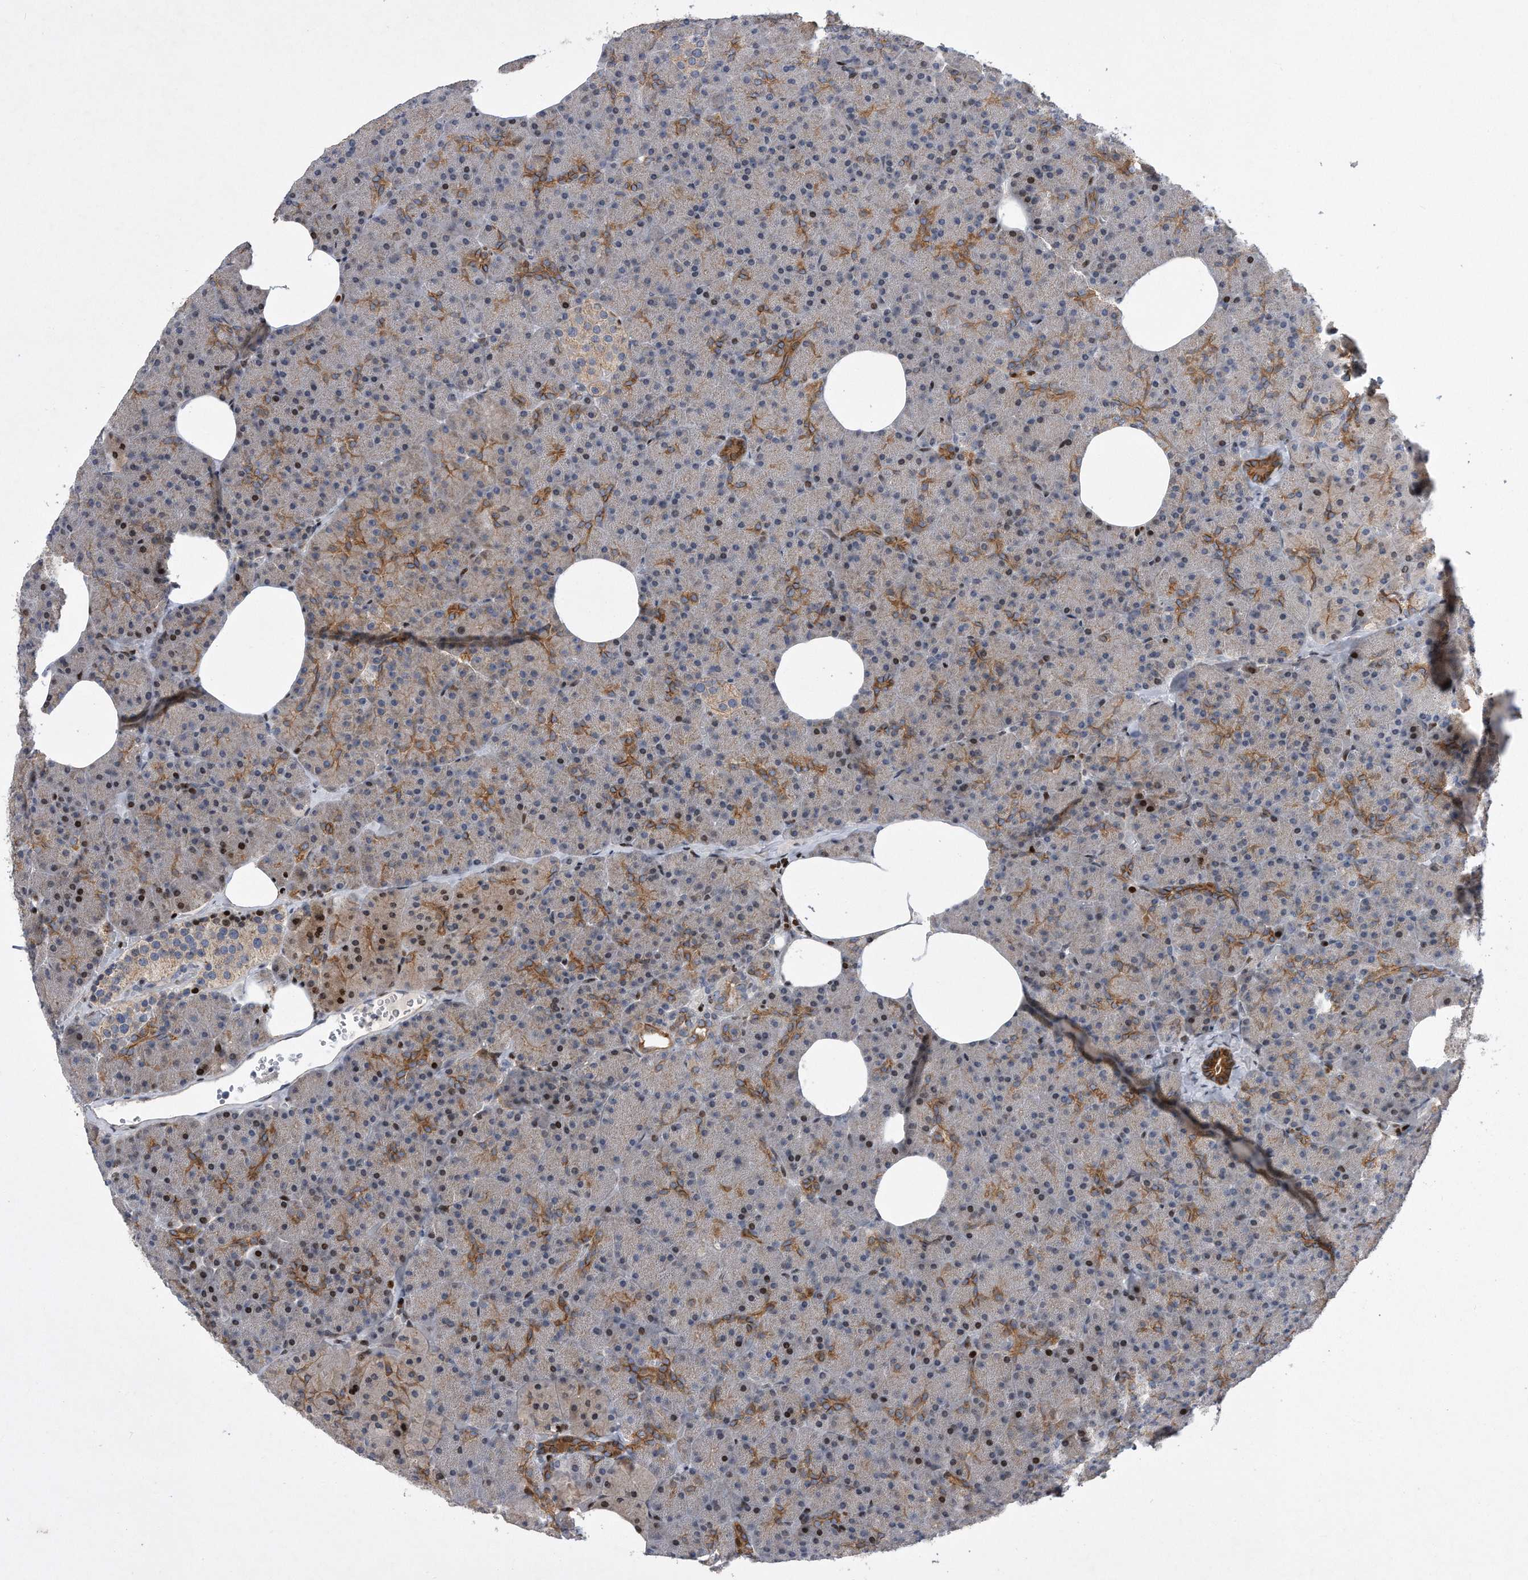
{"staining": {"intensity": "strong", "quantity": "<25%", "location": "cytoplasmic/membranous"}, "tissue": "pancreas", "cell_type": "Exocrine glandular cells", "image_type": "normal", "snomed": [{"axis": "morphology", "description": "Normal tissue, NOS"}, {"axis": "morphology", "description": "Carcinoid, malignant, NOS"}, {"axis": "topography", "description": "Pancreas"}], "caption": "About <25% of exocrine glandular cells in normal pancreas reveal strong cytoplasmic/membranous protein positivity as visualized by brown immunohistochemical staining.", "gene": "CDH12", "patient": {"sex": "female", "age": 35}}